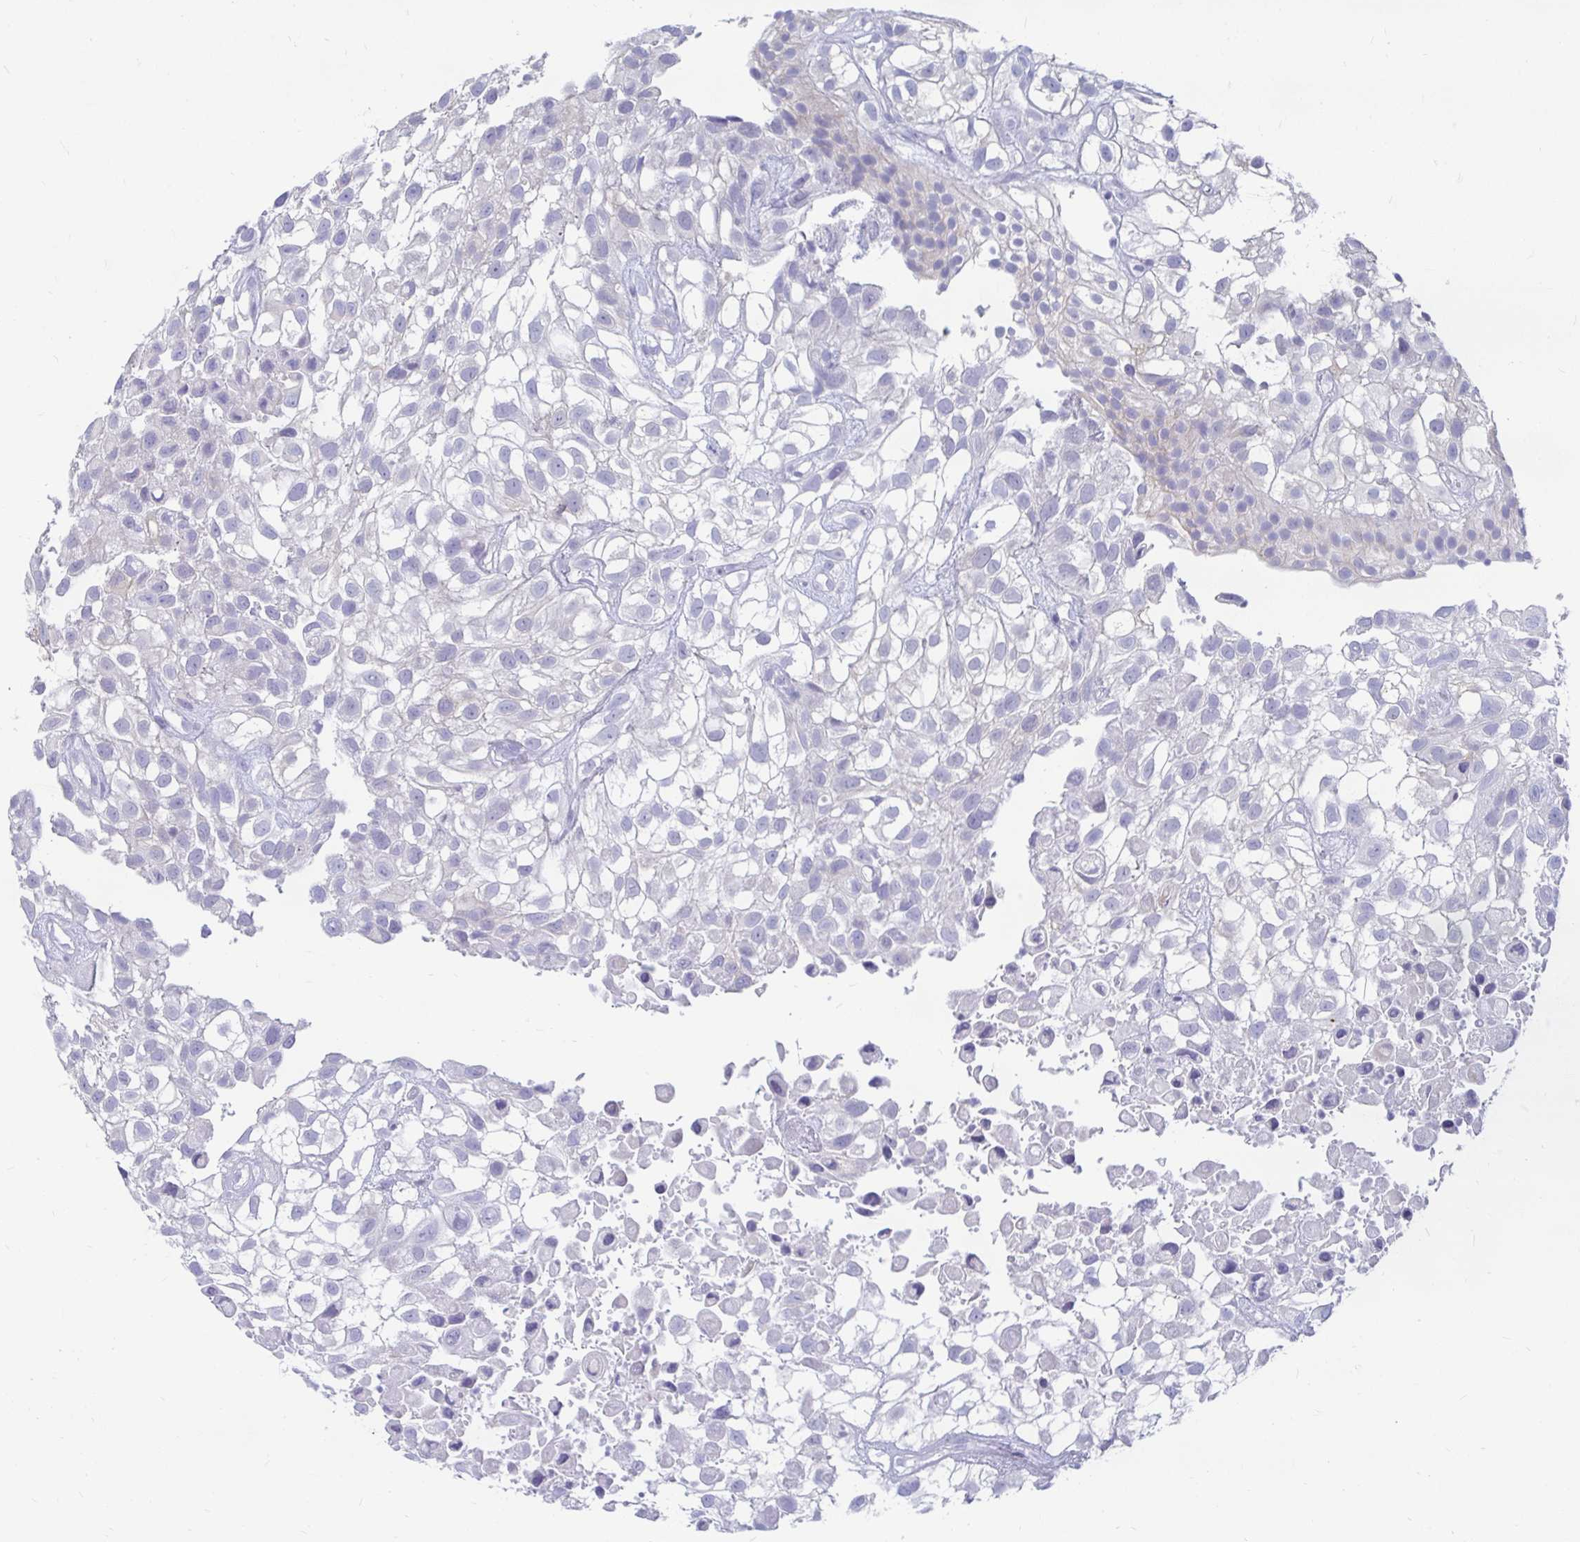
{"staining": {"intensity": "negative", "quantity": "none", "location": "none"}, "tissue": "urothelial cancer", "cell_type": "Tumor cells", "image_type": "cancer", "snomed": [{"axis": "morphology", "description": "Urothelial carcinoma, High grade"}, {"axis": "topography", "description": "Urinary bladder"}], "caption": "Histopathology image shows no protein positivity in tumor cells of urothelial carcinoma (high-grade) tissue.", "gene": "PEG10", "patient": {"sex": "male", "age": 56}}